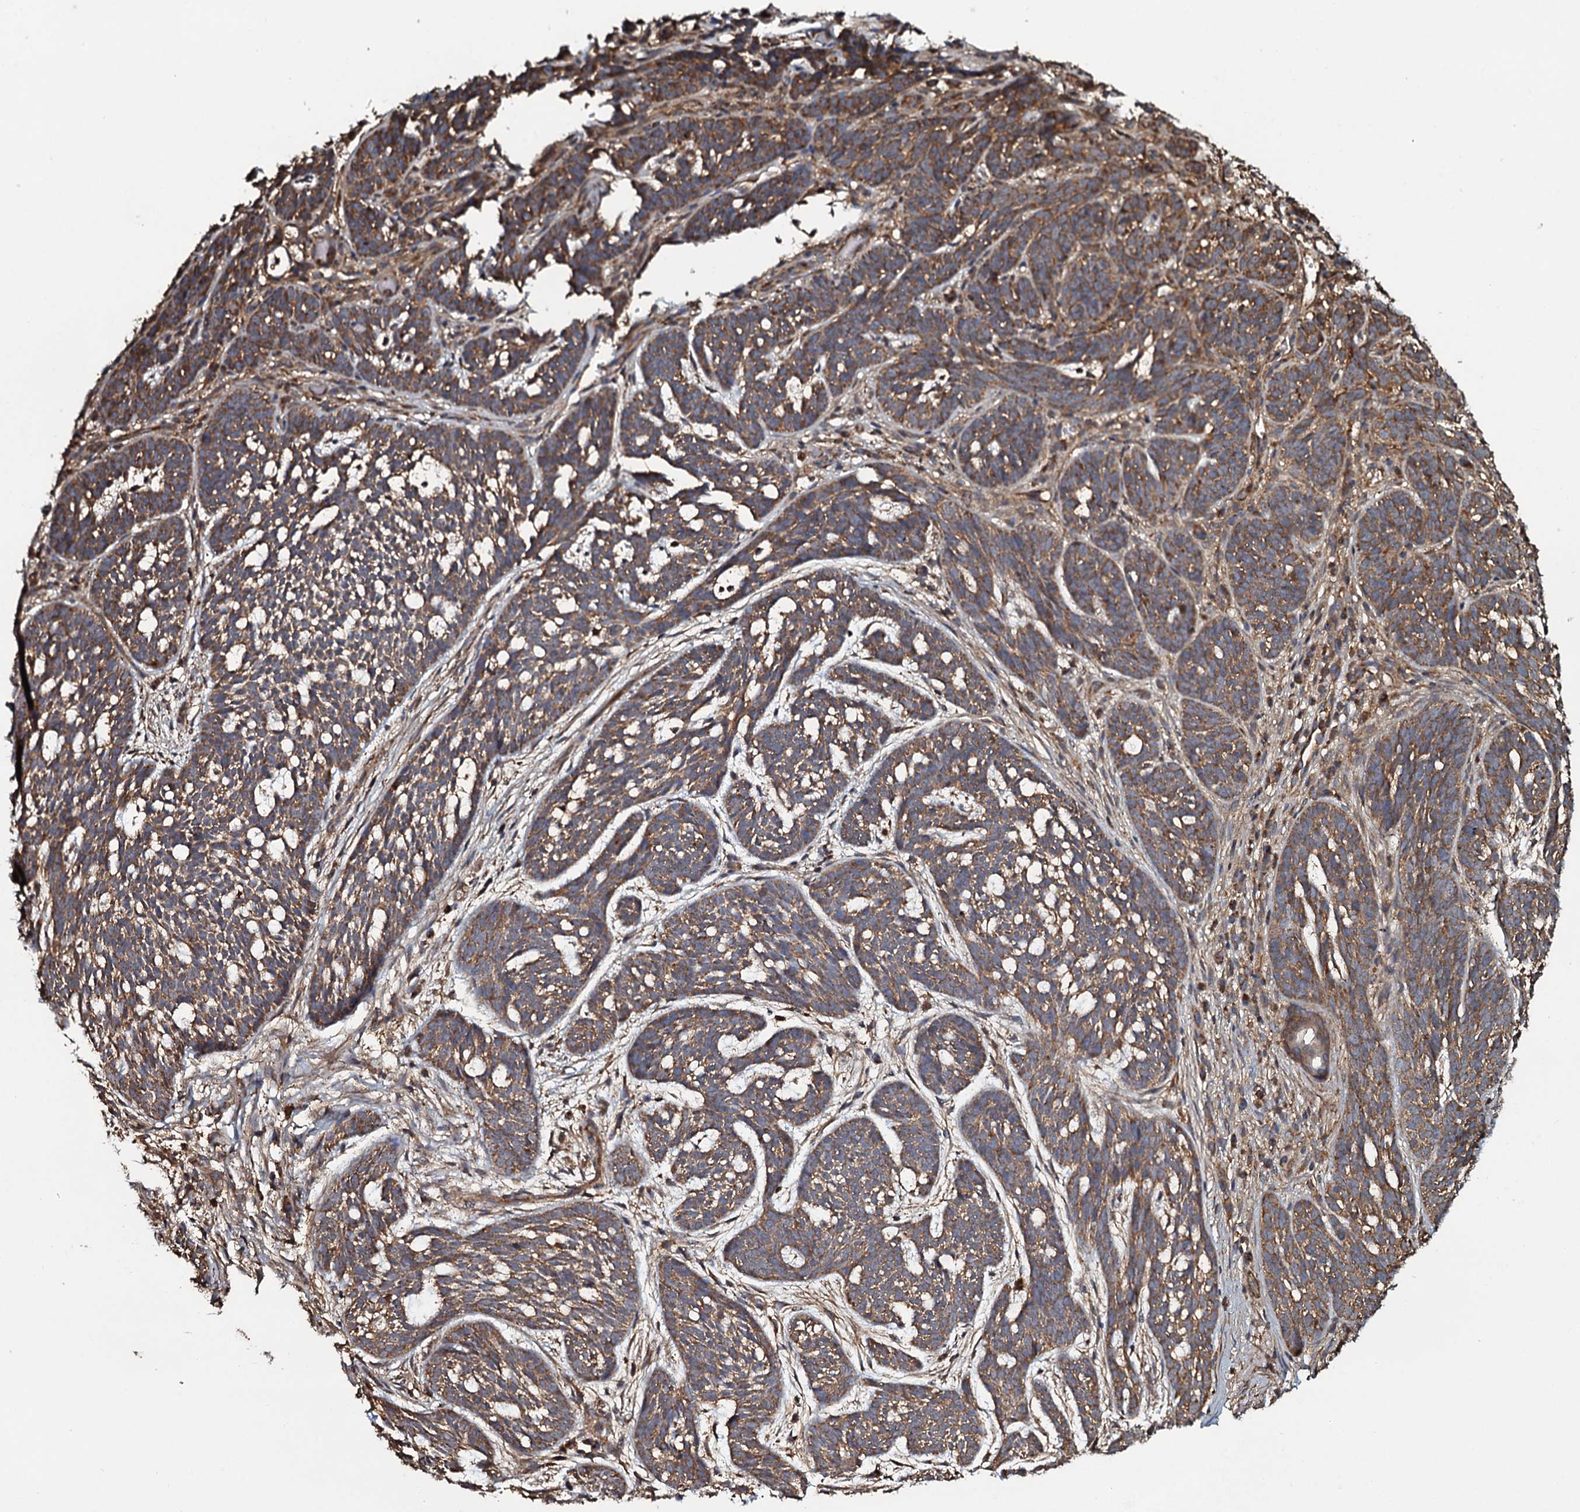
{"staining": {"intensity": "moderate", "quantity": ">75%", "location": "cytoplasmic/membranous"}, "tissue": "skin cancer", "cell_type": "Tumor cells", "image_type": "cancer", "snomed": [{"axis": "morphology", "description": "Basal cell carcinoma"}, {"axis": "topography", "description": "Skin"}], "caption": "DAB (3,3'-diaminobenzidine) immunohistochemical staining of skin cancer demonstrates moderate cytoplasmic/membranous protein expression in approximately >75% of tumor cells.", "gene": "VWA8", "patient": {"sex": "male", "age": 71}}